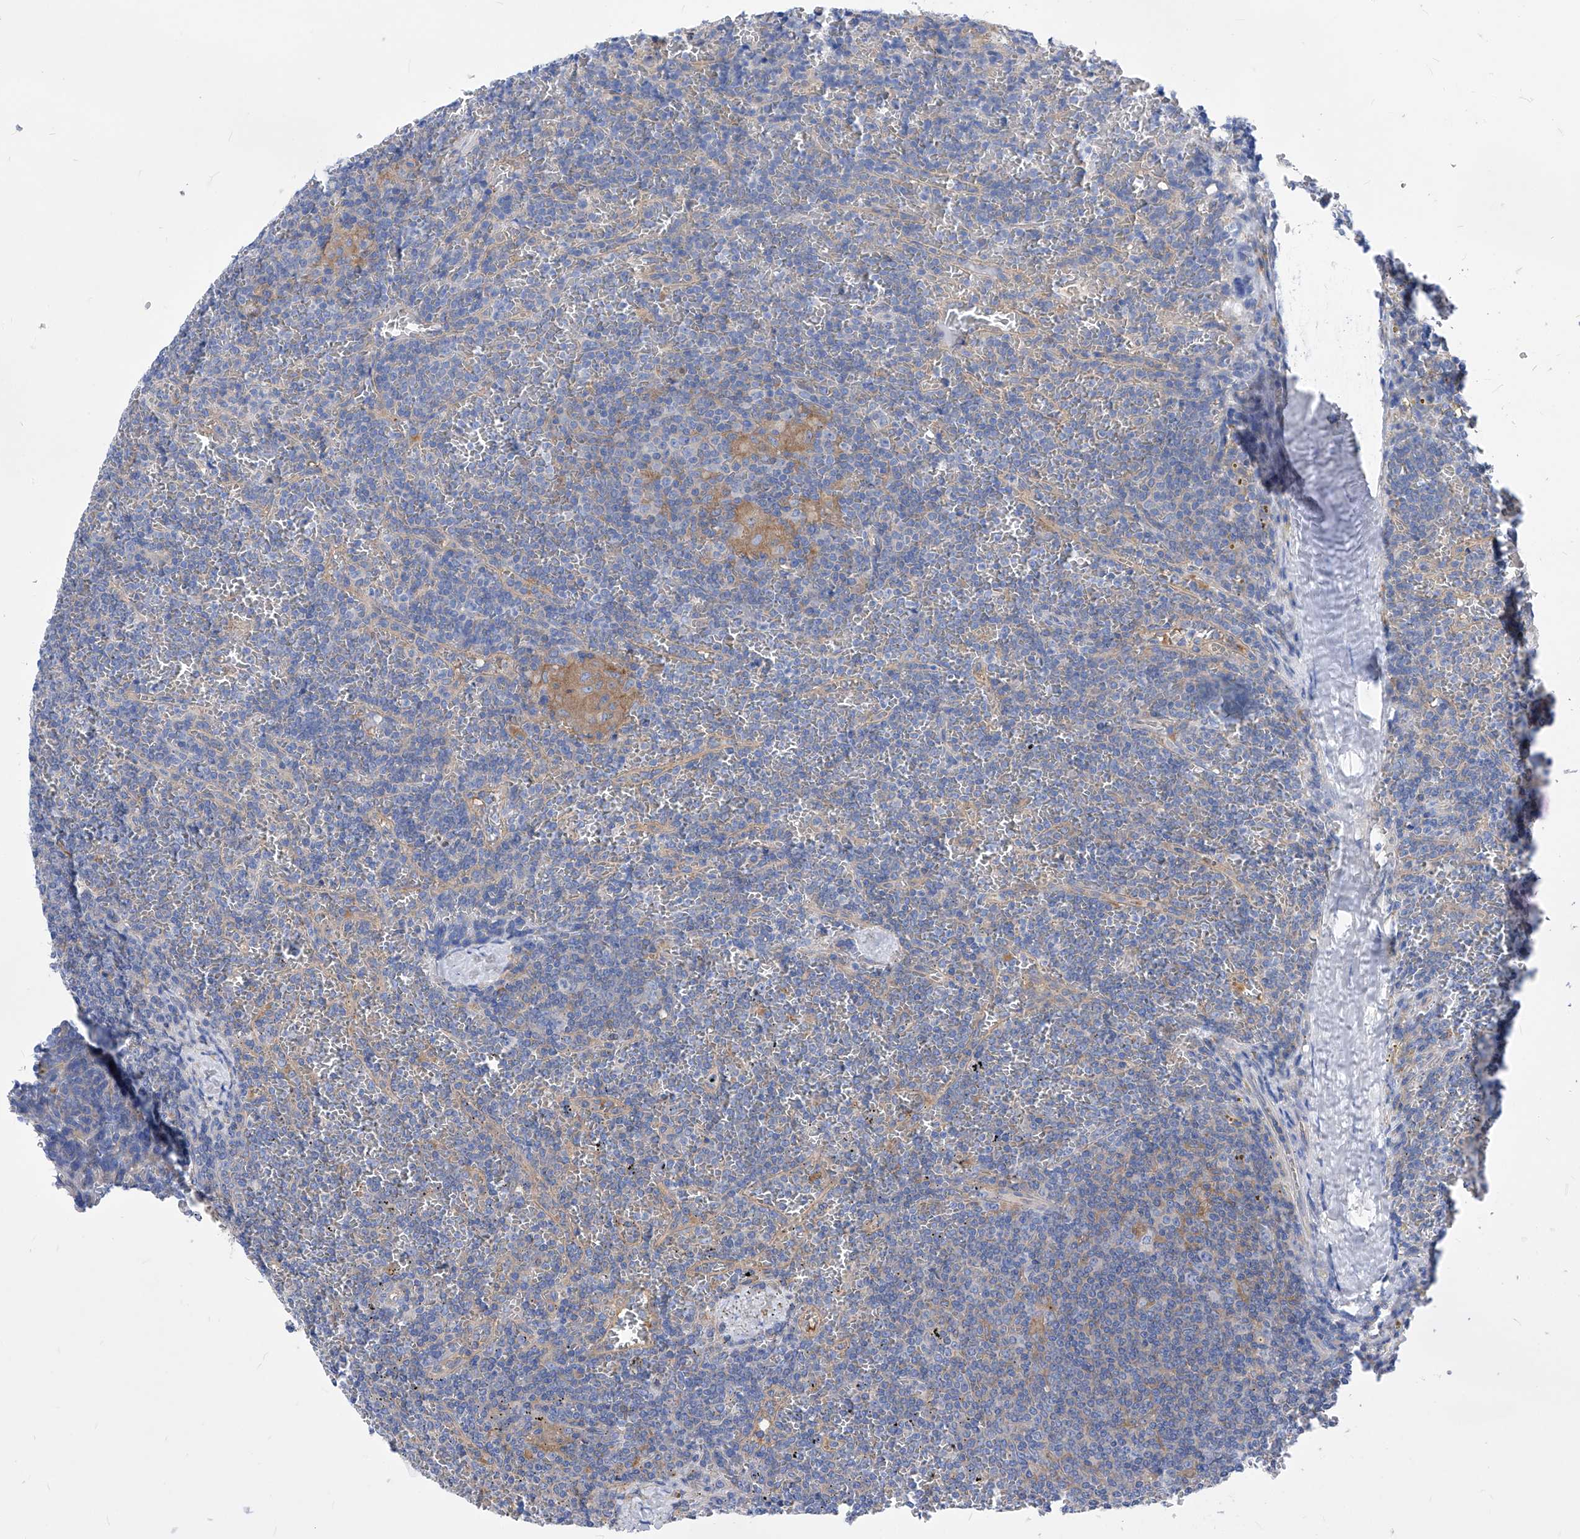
{"staining": {"intensity": "weak", "quantity": "<25%", "location": "cytoplasmic/membranous"}, "tissue": "lymphoma", "cell_type": "Tumor cells", "image_type": "cancer", "snomed": [{"axis": "morphology", "description": "Malignant lymphoma, non-Hodgkin's type, Low grade"}, {"axis": "topography", "description": "Spleen"}], "caption": "Human malignant lymphoma, non-Hodgkin's type (low-grade) stained for a protein using immunohistochemistry (IHC) displays no positivity in tumor cells.", "gene": "XPNPEP1", "patient": {"sex": "female", "age": 19}}